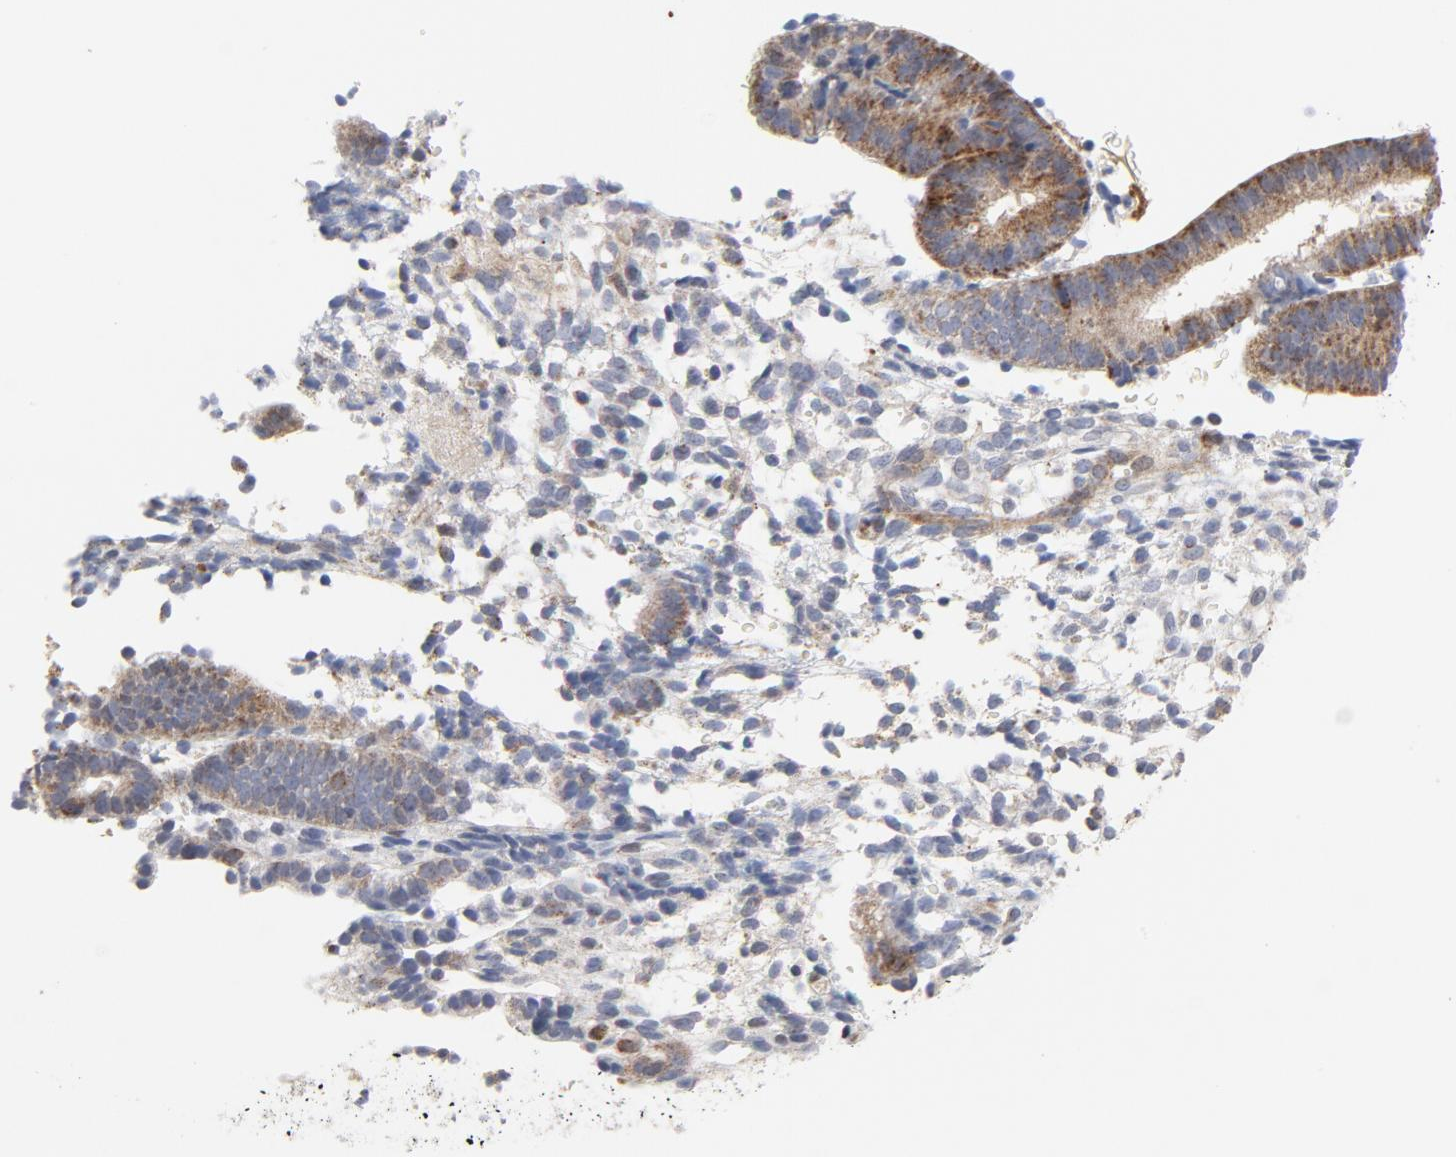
{"staining": {"intensity": "weak", "quantity": "<25%", "location": "cytoplasmic/membranous"}, "tissue": "endometrium", "cell_type": "Cells in endometrial stroma", "image_type": "normal", "snomed": [{"axis": "morphology", "description": "Normal tissue, NOS"}, {"axis": "topography", "description": "Uterus"}, {"axis": "topography", "description": "Endometrium"}], "caption": "Image shows no significant protein staining in cells in endometrial stroma of normal endometrium.", "gene": "RAPGEF4", "patient": {"sex": "female", "age": 33}}